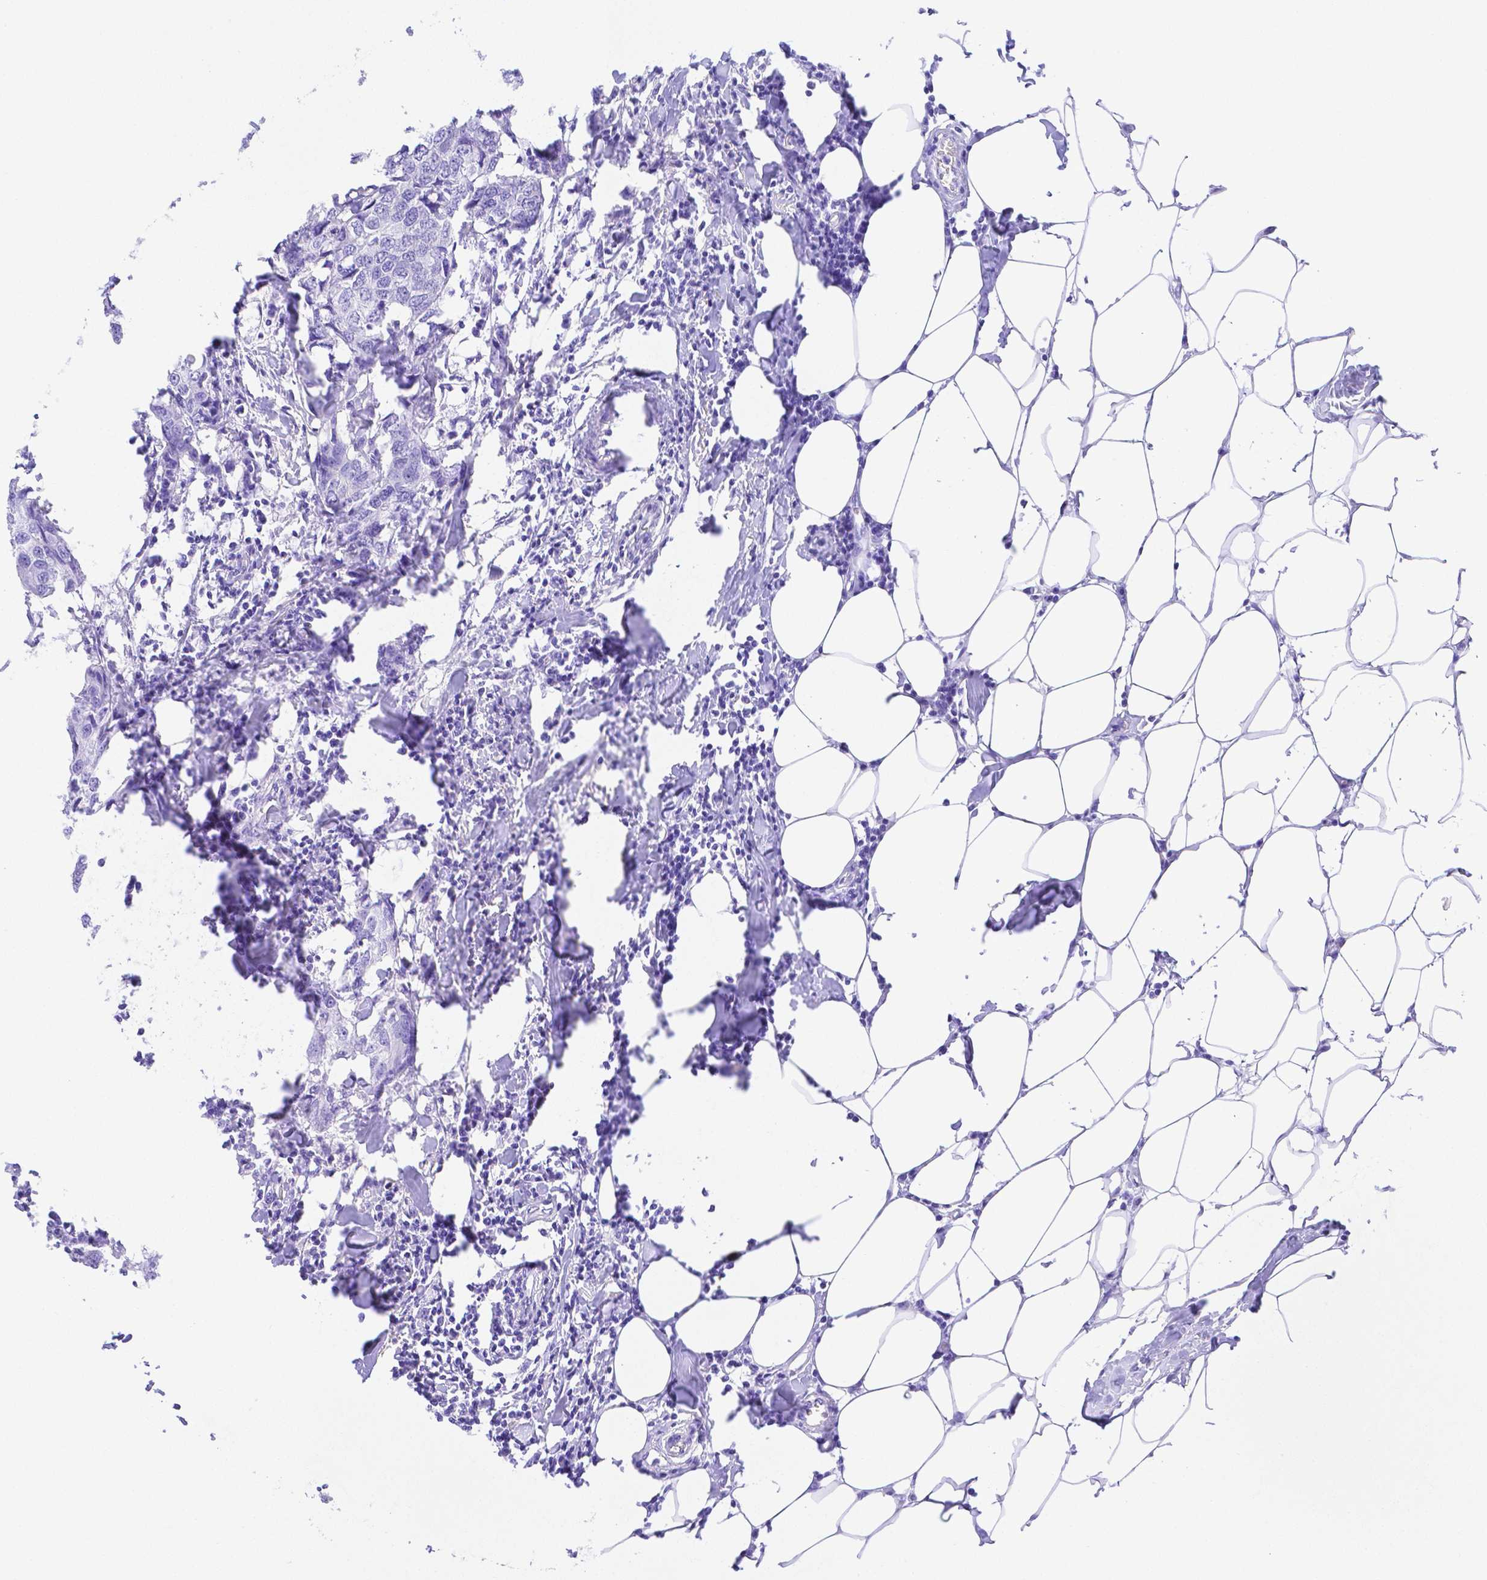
{"staining": {"intensity": "negative", "quantity": "none", "location": "none"}, "tissue": "breast cancer", "cell_type": "Tumor cells", "image_type": "cancer", "snomed": [{"axis": "morphology", "description": "Duct carcinoma"}, {"axis": "topography", "description": "Breast"}], "caption": "A micrograph of human breast infiltrating ductal carcinoma is negative for staining in tumor cells.", "gene": "SMR3A", "patient": {"sex": "female", "age": 27}}